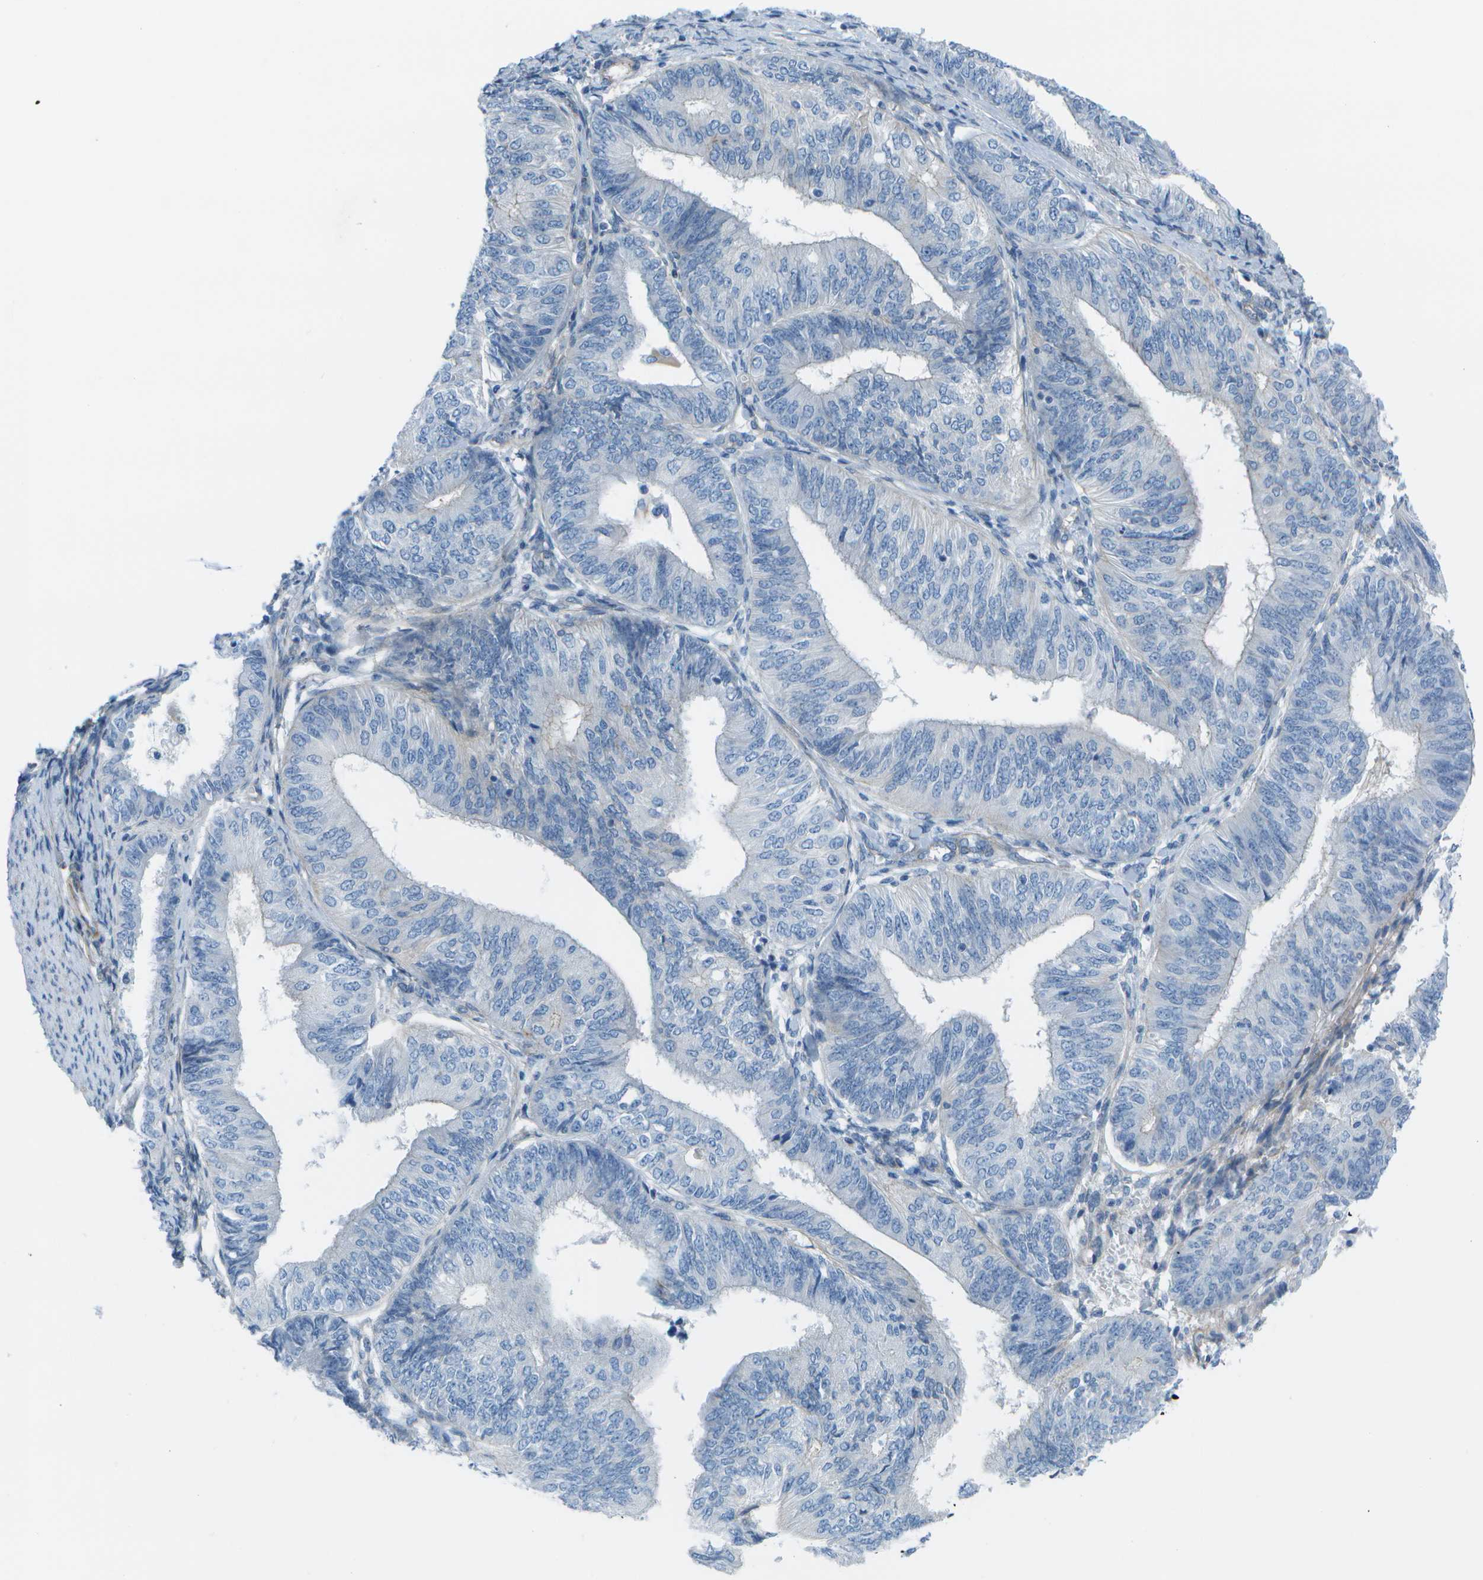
{"staining": {"intensity": "negative", "quantity": "none", "location": "none"}, "tissue": "endometrial cancer", "cell_type": "Tumor cells", "image_type": "cancer", "snomed": [{"axis": "morphology", "description": "Adenocarcinoma, NOS"}, {"axis": "topography", "description": "Endometrium"}], "caption": "Tumor cells show no significant protein expression in endometrial adenocarcinoma. (Stains: DAB IHC with hematoxylin counter stain, Microscopy: brightfield microscopy at high magnification).", "gene": "SORBS3", "patient": {"sex": "female", "age": 58}}